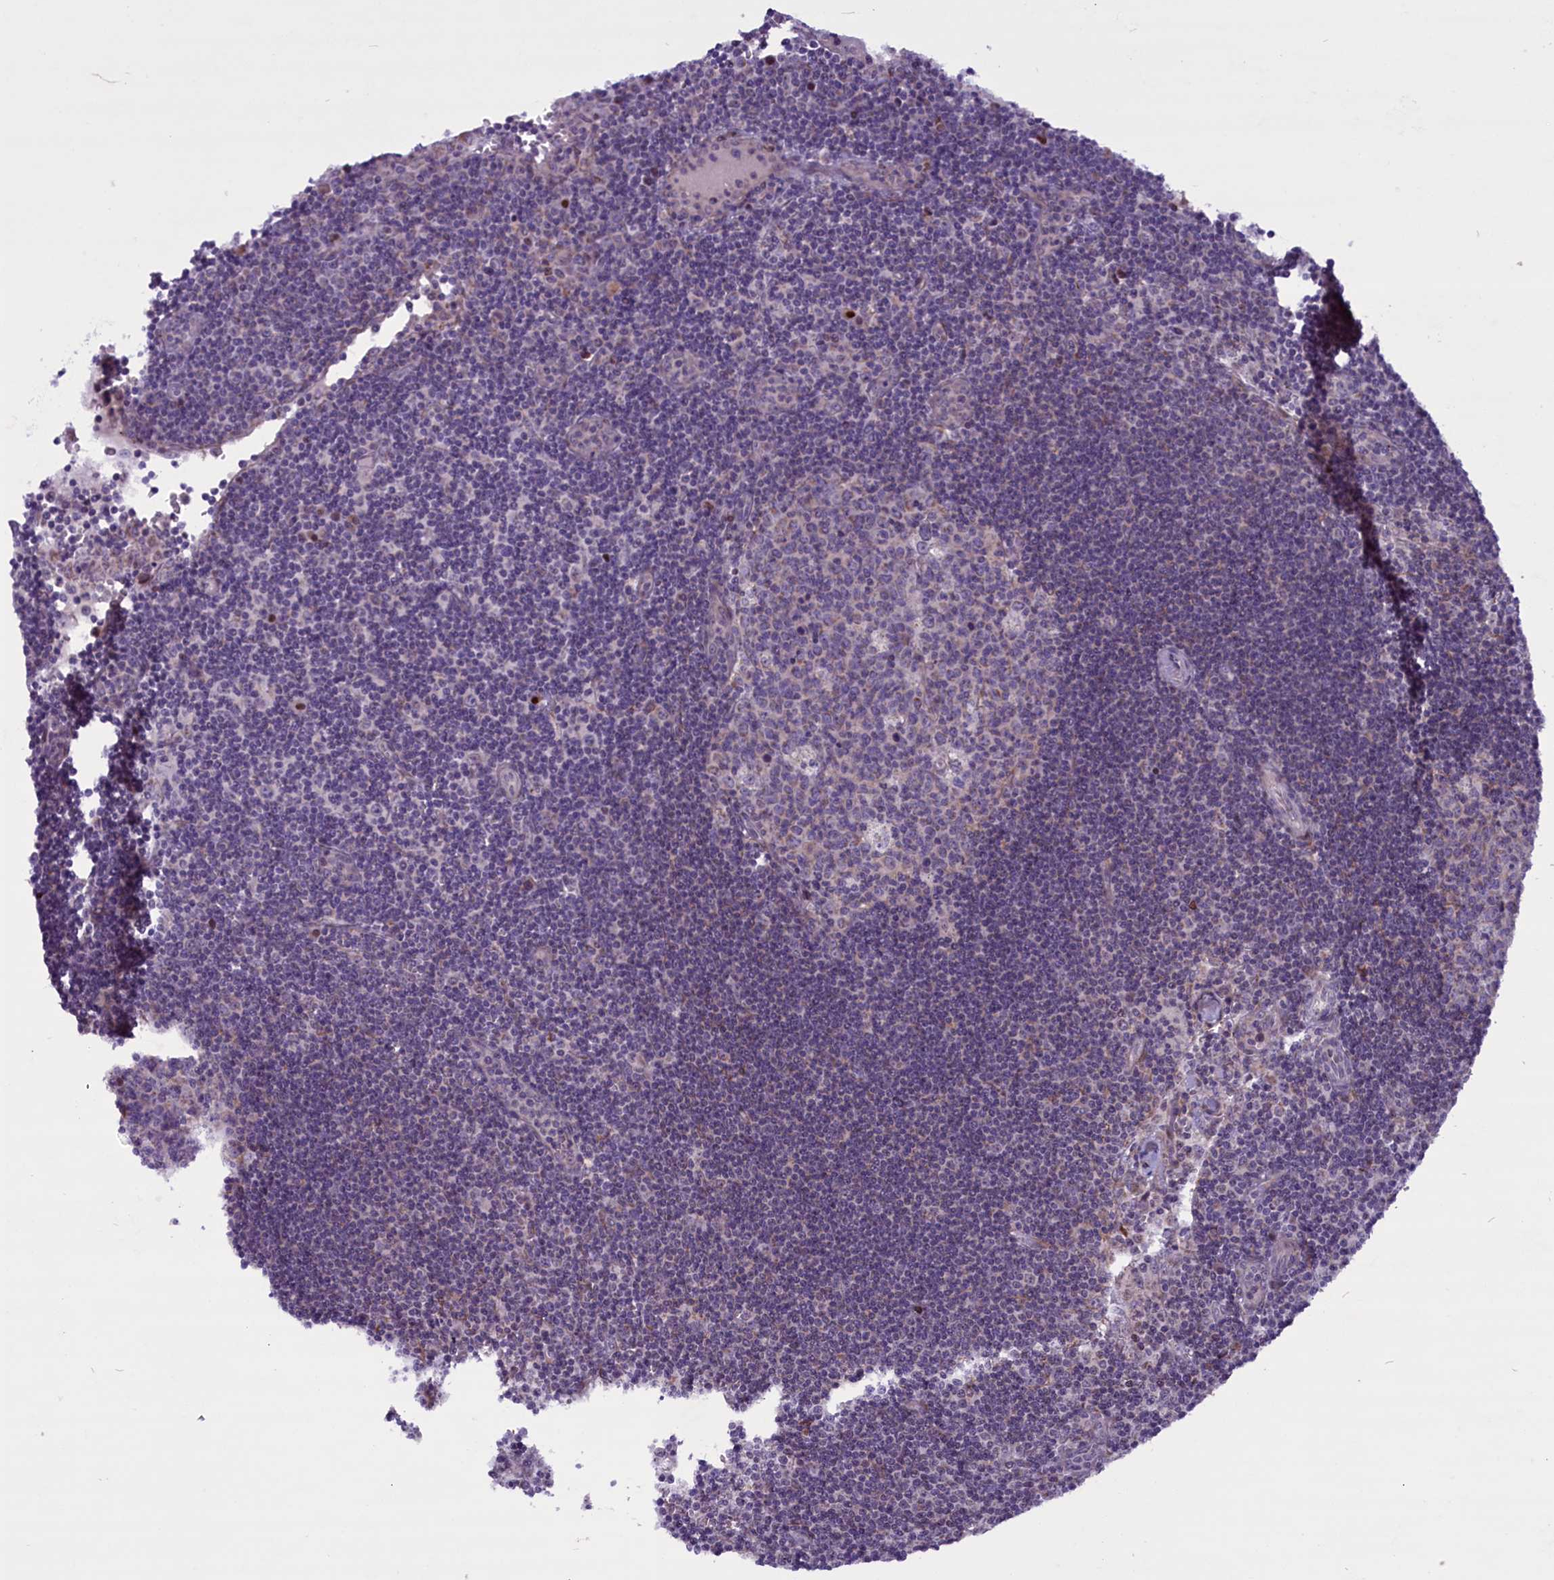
{"staining": {"intensity": "weak", "quantity": "<25%", "location": "cytoplasmic/membranous"}, "tissue": "lymph node", "cell_type": "Germinal center cells", "image_type": "normal", "snomed": [{"axis": "morphology", "description": "Normal tissue, NOS"}, {"axis": "topography", "description": "Lymph node"}], "caption": "This is a photomicrograph of immunohistochemistry (IHC) staining of unremarkable lymph node, which shows no staining in germinal center cells. (Stains: DAB (3,3'-diaminobenzidine) IHC with hematoxylin counter stain, Microscopy: brightfield microscopy at high magnification).", "gene": "MIEF2", "patient": {"sex": "female", "age": 32}}